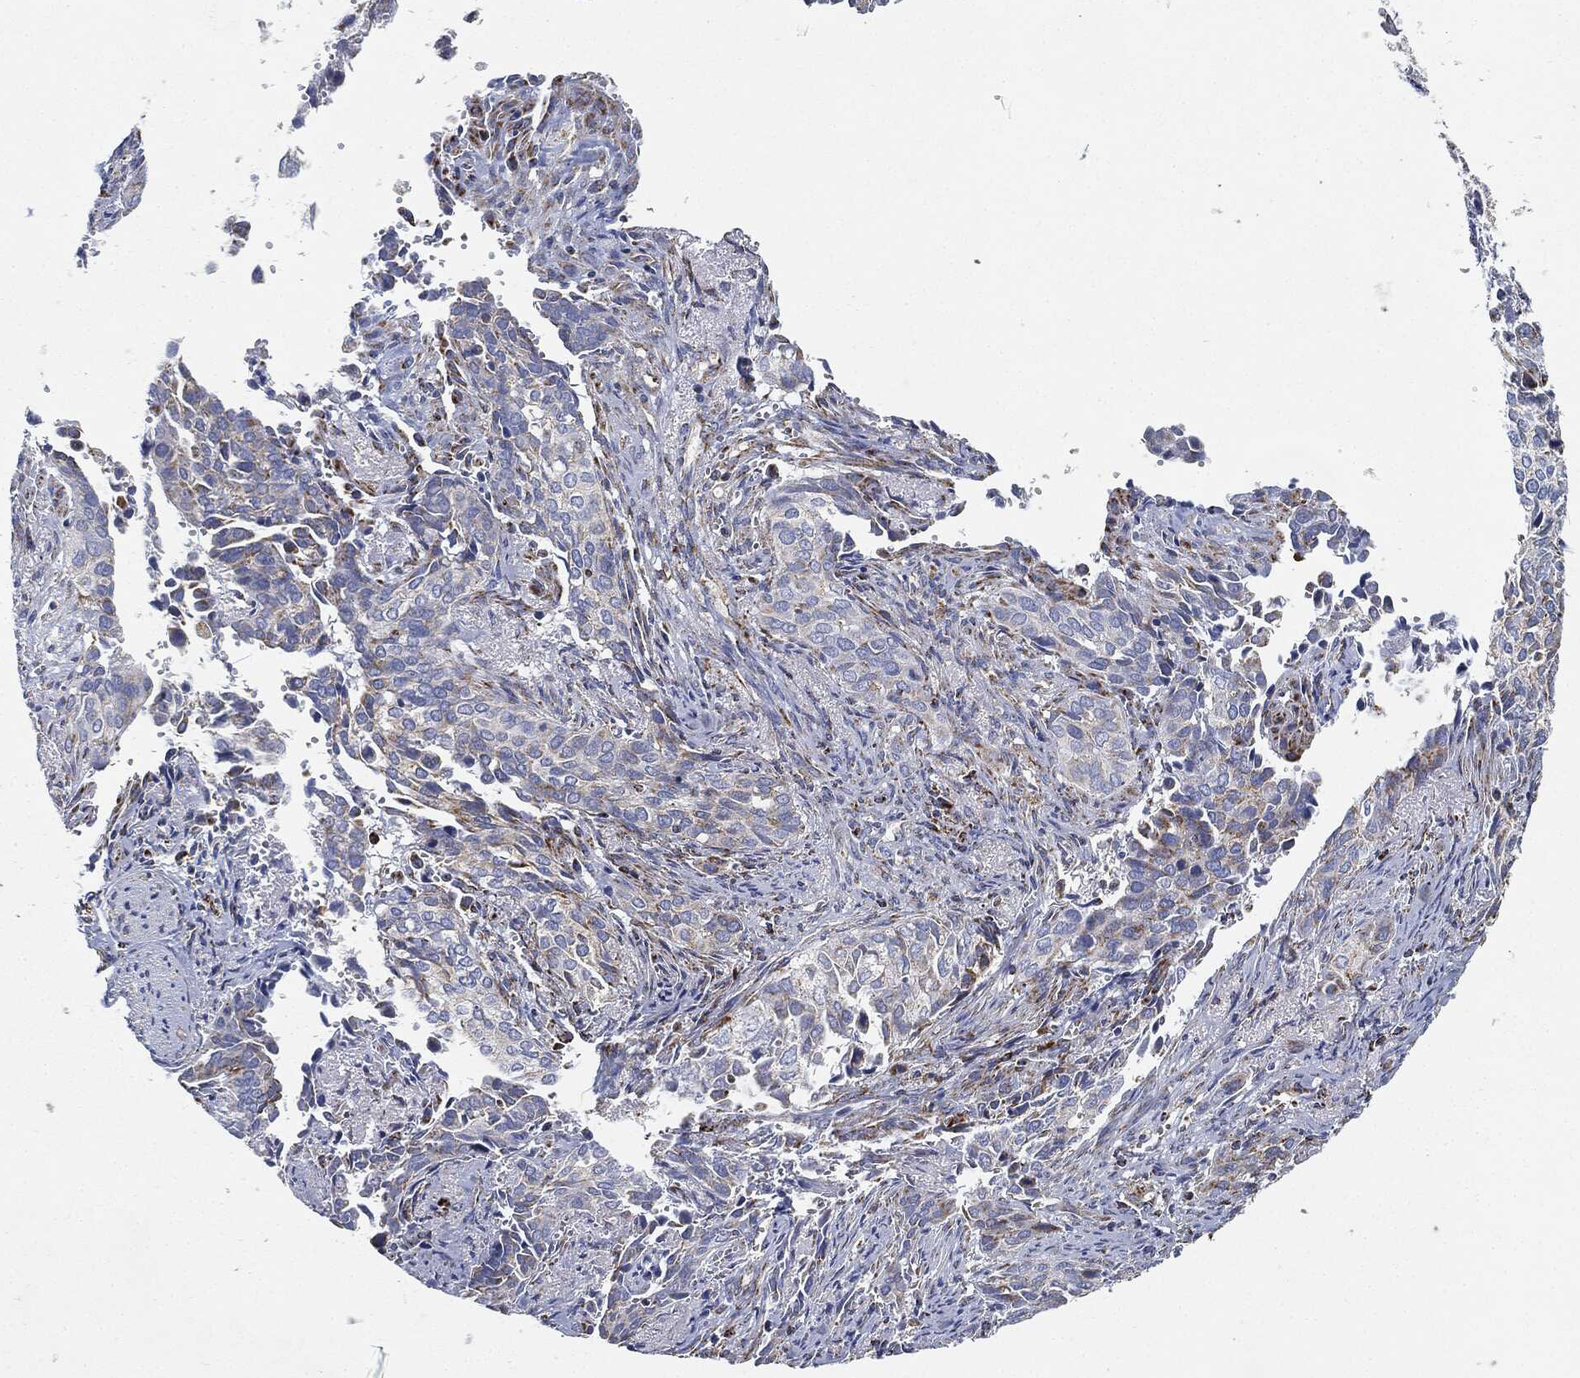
{"staining": {"intensity": "moderate", "quantity": "<25%", "location": "cytoplasmic/membranous"}, "tissue": "cervical cancer", "cell_type": "Tumor cells", "image_type": "cancer", "snomed": [{"axis": "morphology", "description": "Squamous cell carcinoma, NOS"}, {"axis": "topography", "description": "Cervix"}], "caption": "Moderate cytoplasmic/membranous protein positivity is appreciated in approximately <25% of tumor cells in squamous cell carcinoma (cervical).", "gene": "CAPN15", "patient": {"sex": "female", "age": 29}}